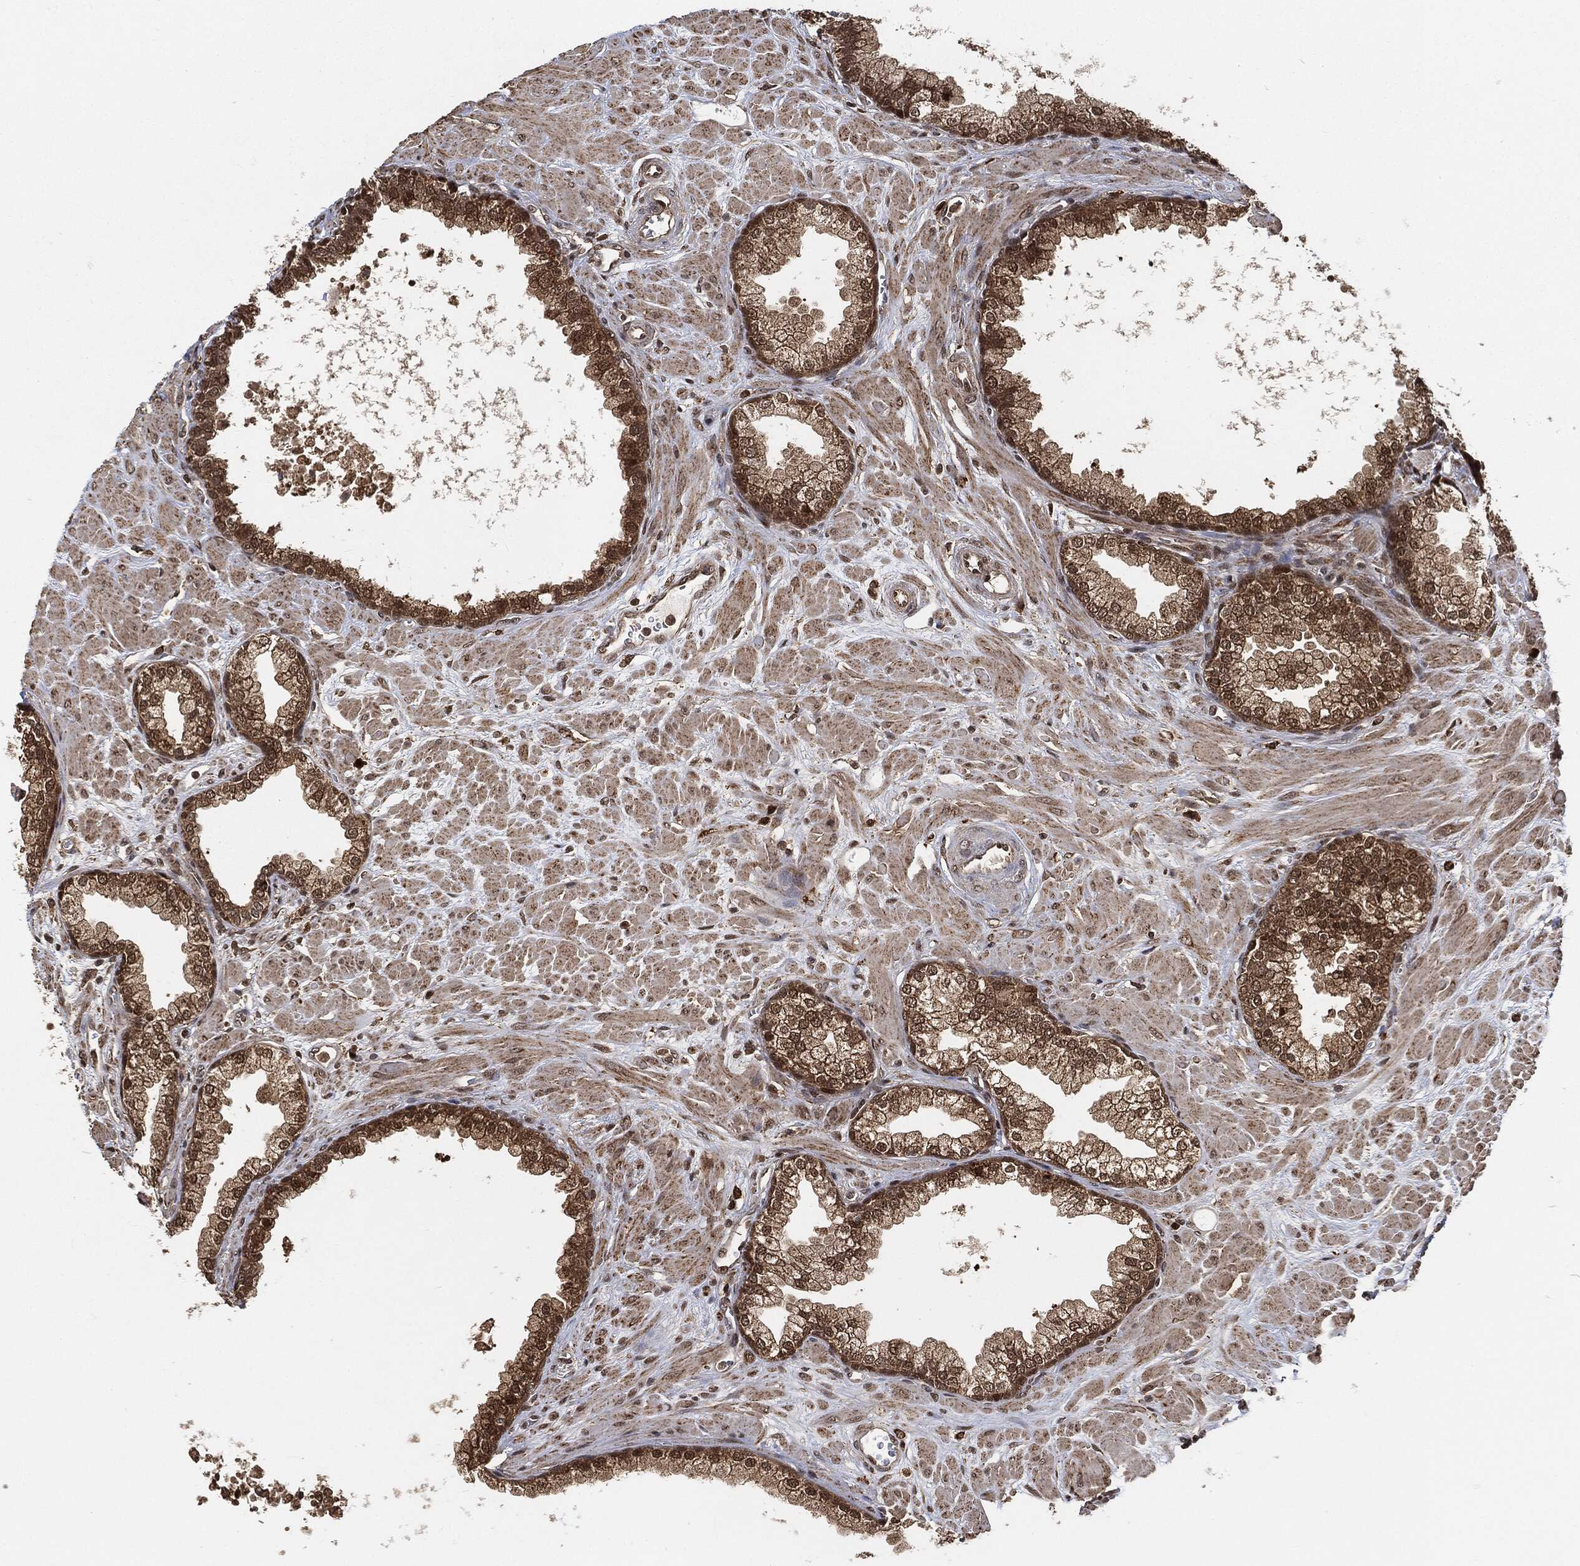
{"staining": {"intensity": "moderate", "quantity": ">75%", "location": "cytoplasmic/membranous,nuclear"}, "tissue": "prostate", "cell_type": "Glandular cells", "image_type": "normal", "snomed": [{"axis": "morphology", "description": "Normal tissue, NOS"}, {"axis": "topography", "description": "Prostate"}], "caption": "Brown immunohistochemical staining in unremarkable human prostate exhibits moderate cytoplasmic/membranous,nuclear expression in about >75% of glandular cells. (brown staining indicates protein expression, while blue staining denotes nuclei).", "gene": "CUTA", "patient": {"sex": "male", "age": 63}}